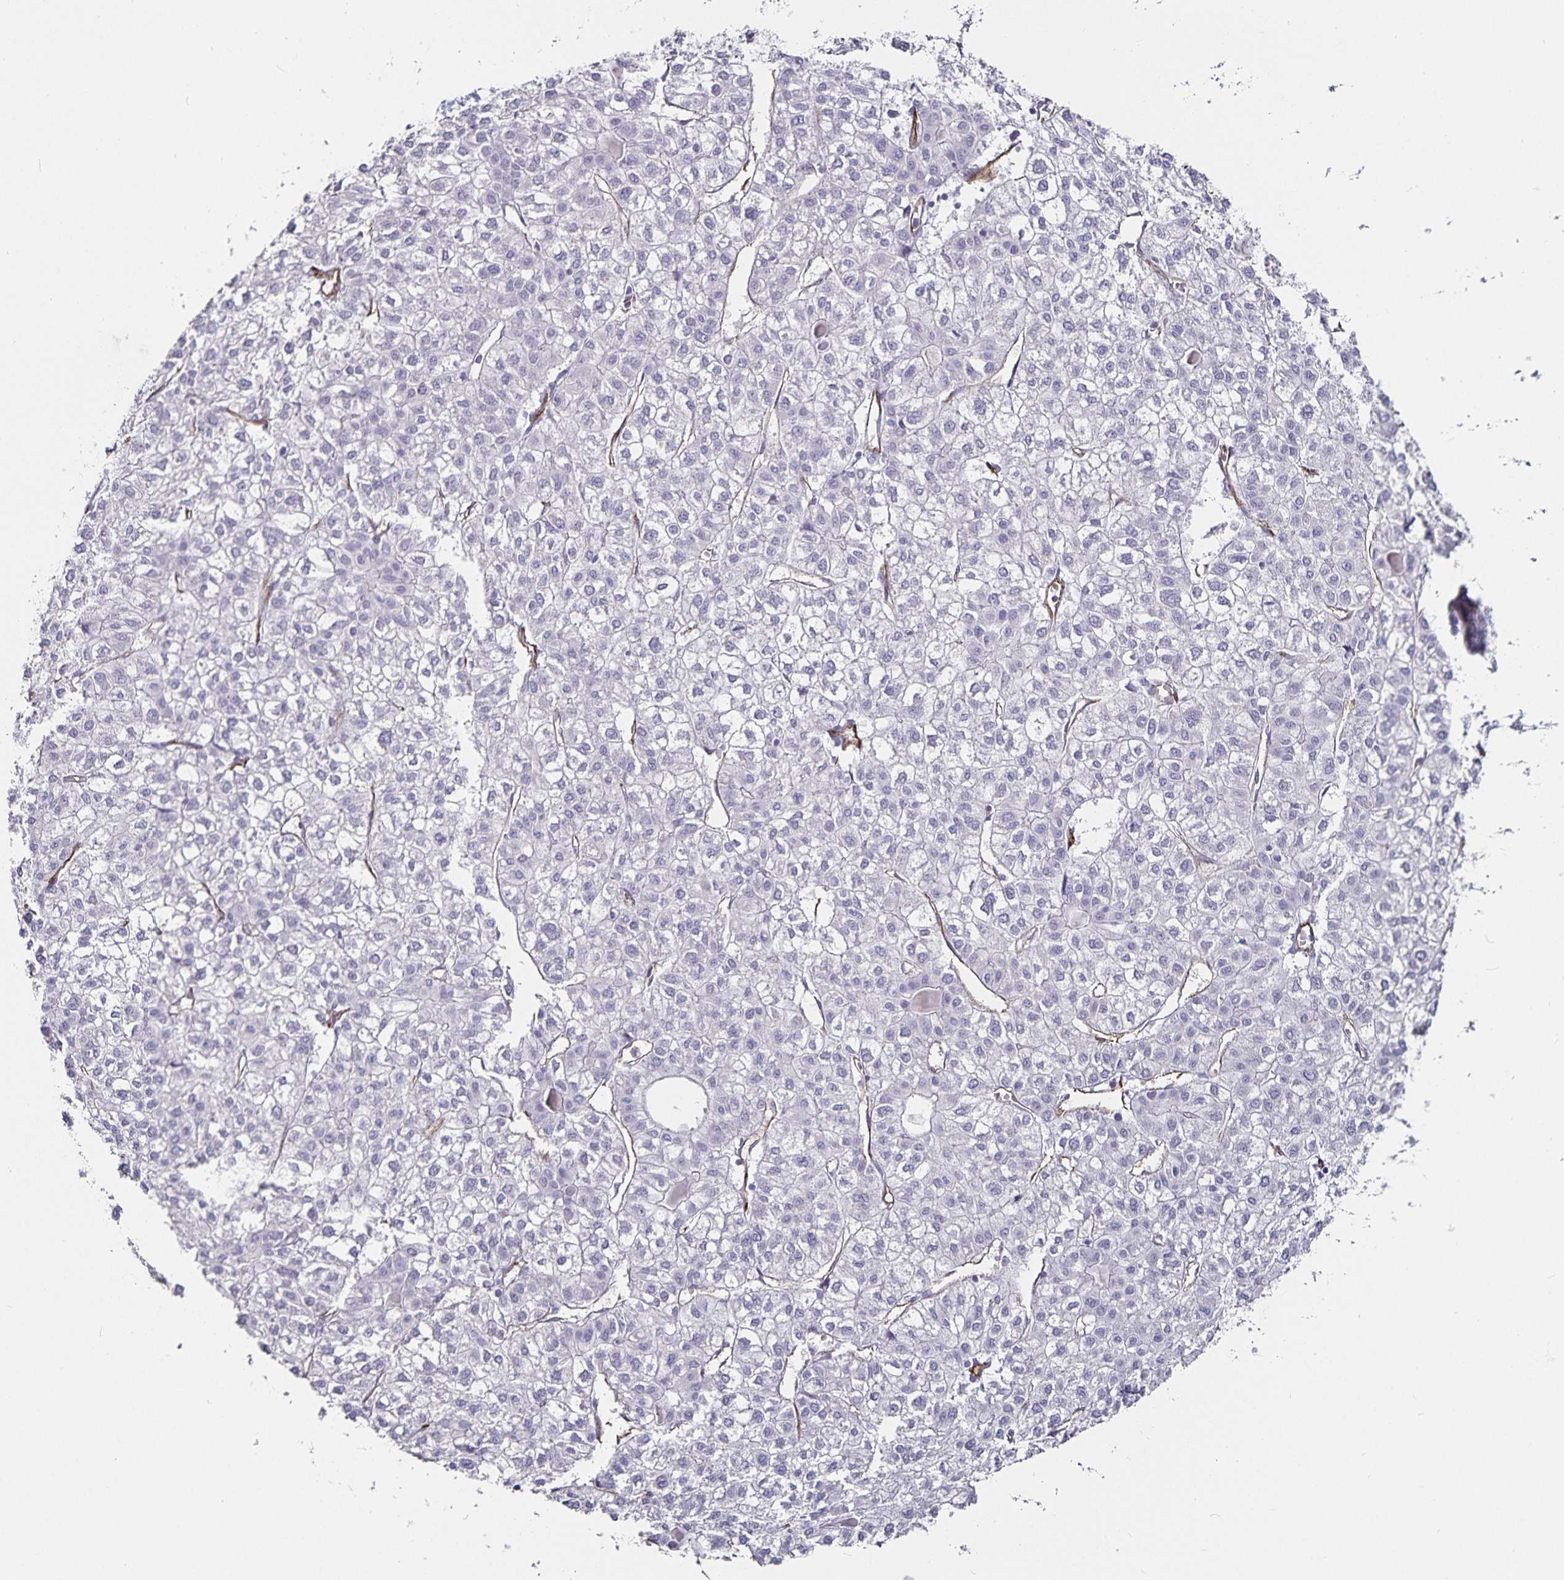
{"staining": {"intensity": "negative", "quantity": "none", "location": "none"}, "tissue": "liver cancer", "cell_type": "Tumor cells", "image_type": "cancer", "snomed": [{"axis": "morphology", "description": "Carcinoma, Hepatocellular, NOS"}, {"axis": "topography", "description": "Liver"}], "caption": "Tumor cells show no significant staining in liver hepatocellular carcinoma. (DAB IHC with hematoxylin counter stain).", "gene": "PODXL", "patient": {"sex": "female", "age": 43}}